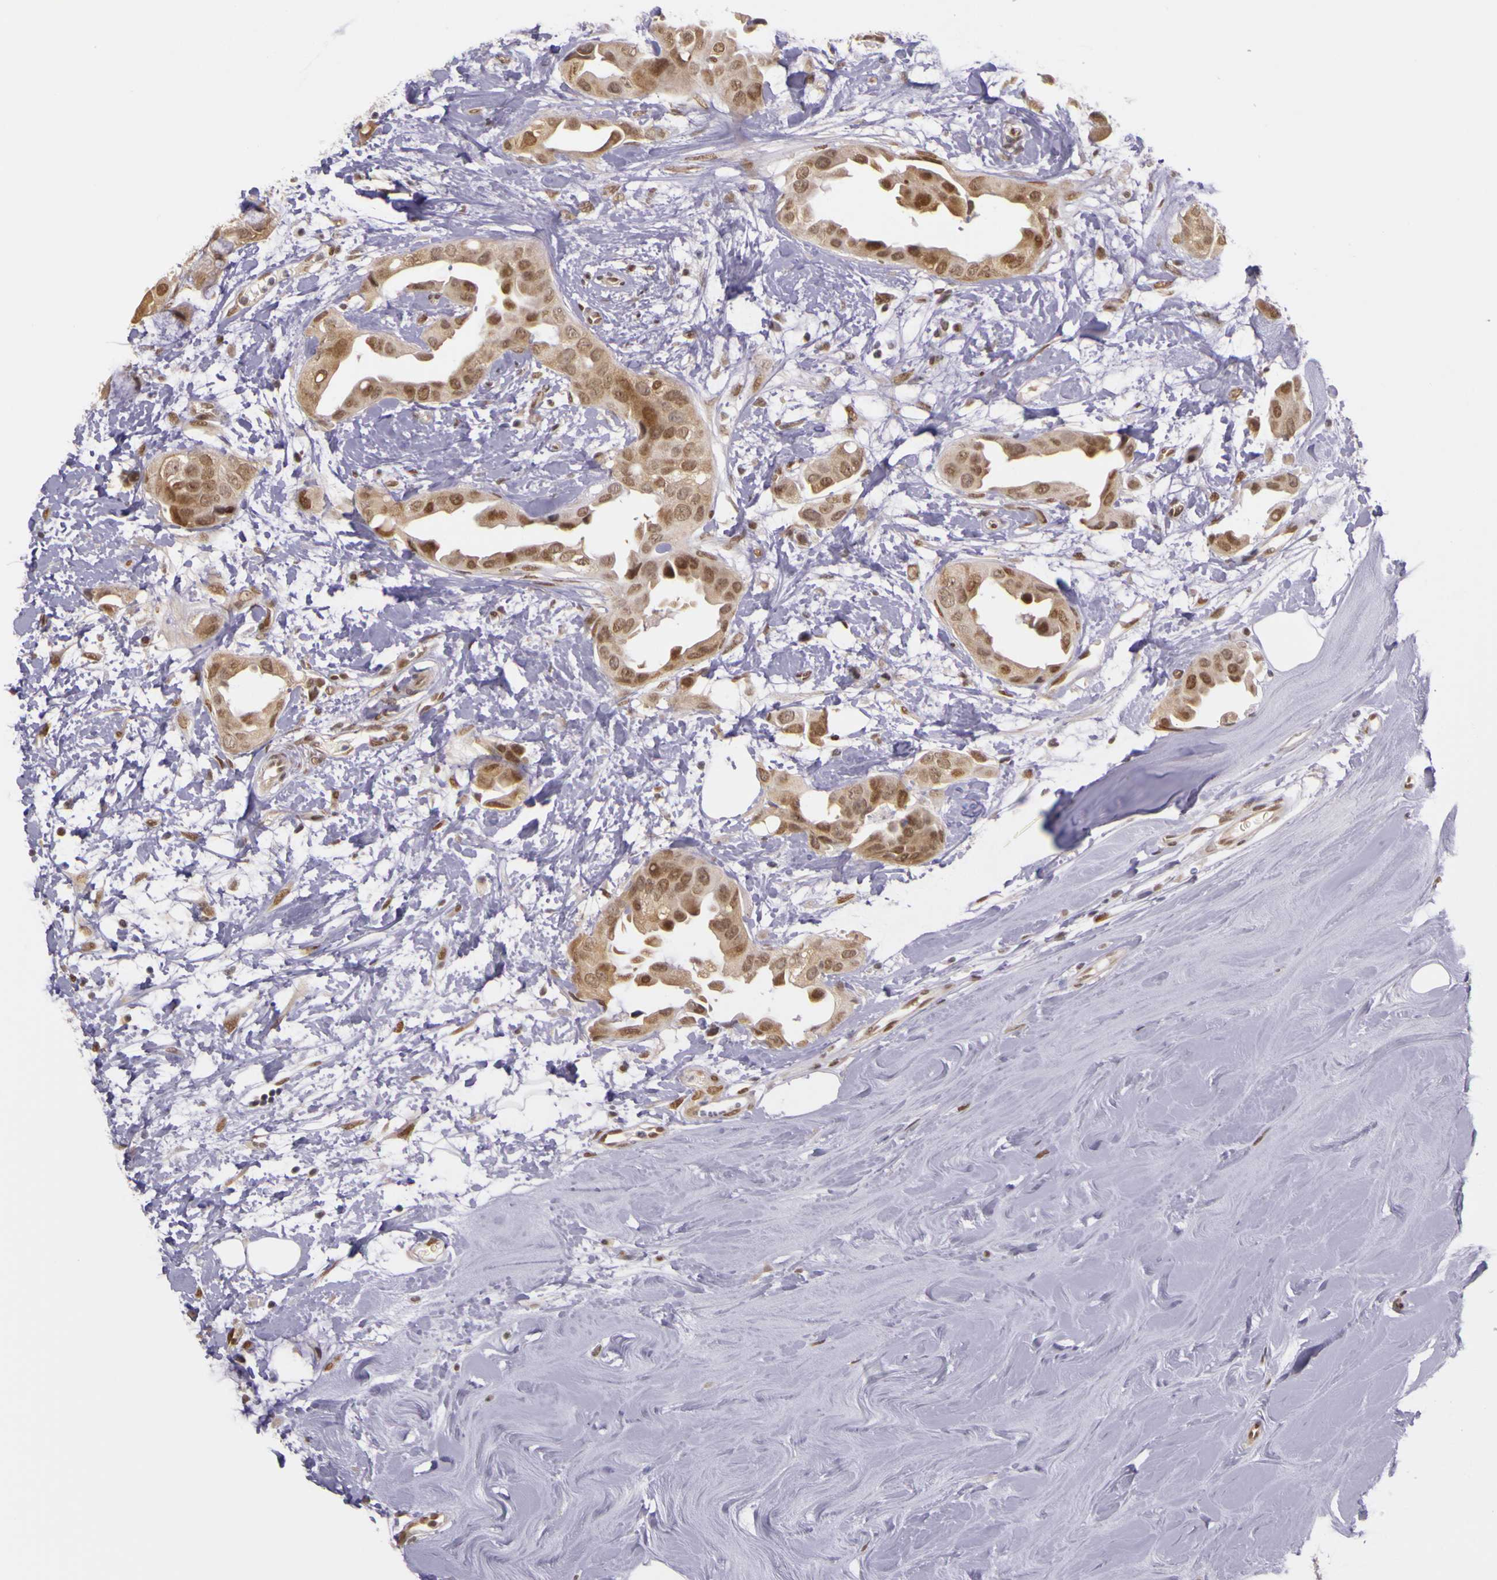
{"staining": {"intensity": "moderate", "quantity": ">75%", "location": "cytoplasmic/membranous,nuclear"}, "tissue": "breast cancer", "cell_type": "Tumor cells", "image_type": "cancer", "snomed": [{"axis": "morphology", "description": "Duct carcinoma"}, {"axis": "topography", "description": "Breast"}], "caption": "Approximately >75% of tumor cells in intraductal carcinoma (breast) show moderate cytoplasmic/membranous and nuclear protein staining as visualized by brown immunohistochemical staining.", "gene": "WDR13", "patient": {"sex": "female", "age": 40}}